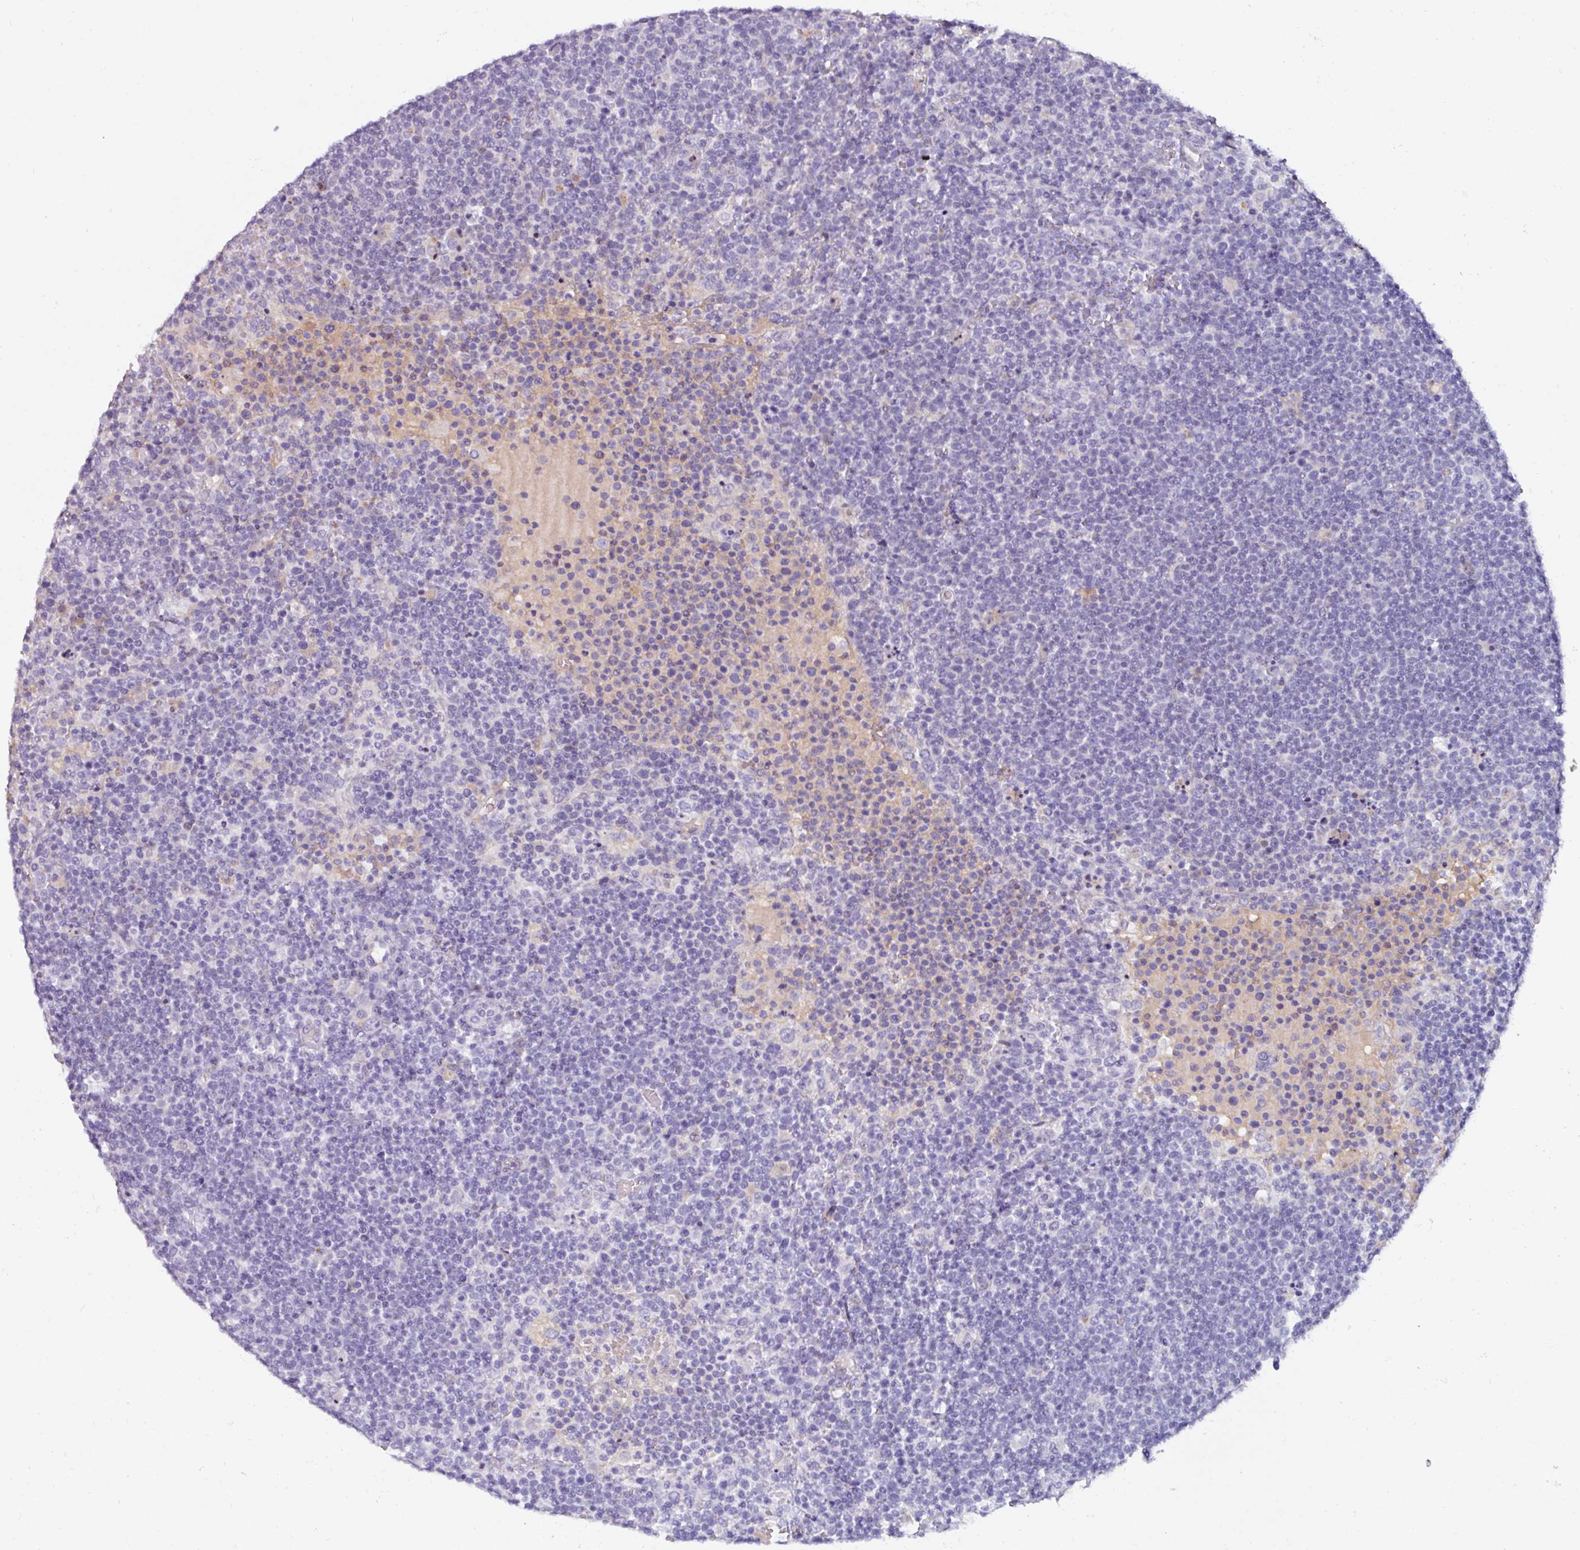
{"staining": {"intensity": "negative", "quantity": "none", "location": "none"}, "tissue": "lymphoma", "cell_type": "Tumor cells", "image_type": "cancer", "snomed": [{"axis": "morphology", "description": "Malignant lymphoma, non-Hodgkin's type, High grade"}, {"axis": "topography", "description": "Lymph node"}], "caption": "Tumor cells show no significant protein staining in high-grade malignant lymphoma, non-Hodgkin's type.", "gene": "SPESP1", "patient": {"sex": "male", "age": 61}}